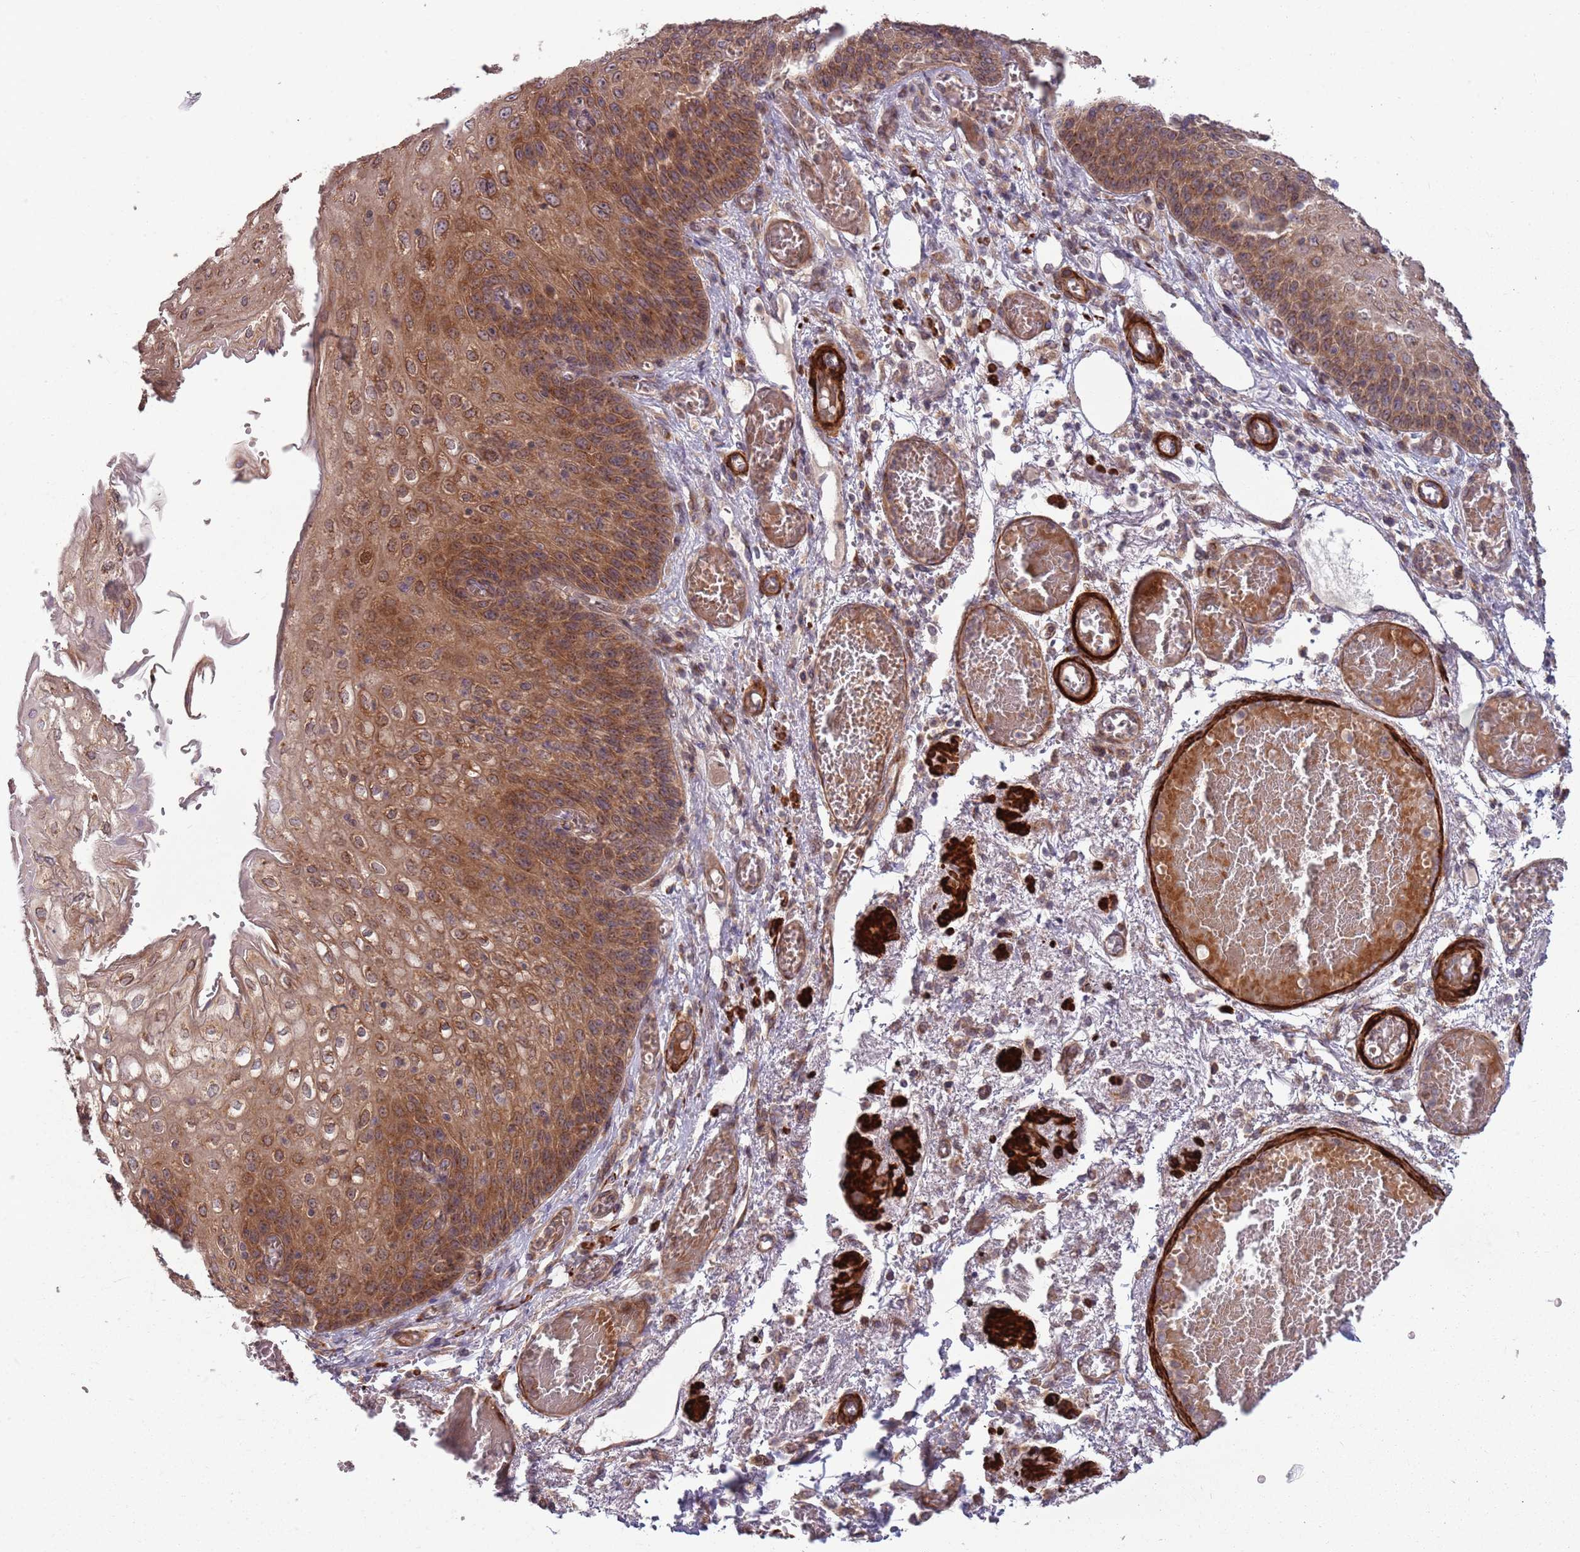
{"staining": {"intensity": "moderate", "quantity": ">75%", "location": "cytoplasmic/membranous"}, "tissue": "esophagus", "cell_type": "Squamous epithelial cells", "image_type": "normal", "snomed": [{"axis": "morphology", "description": "Normal tissue, NOS"}, {"axis": "topography", "description": "Esophagus"}], "caption": "DAB immunohistochemical staining of normal esophagus reveals moderate cytoplasmic/membranous protein expression in approximately >75% of squamous epithelial cells.", "gene": "PLD6", "patient": {"sex": "male", "age": 81}}